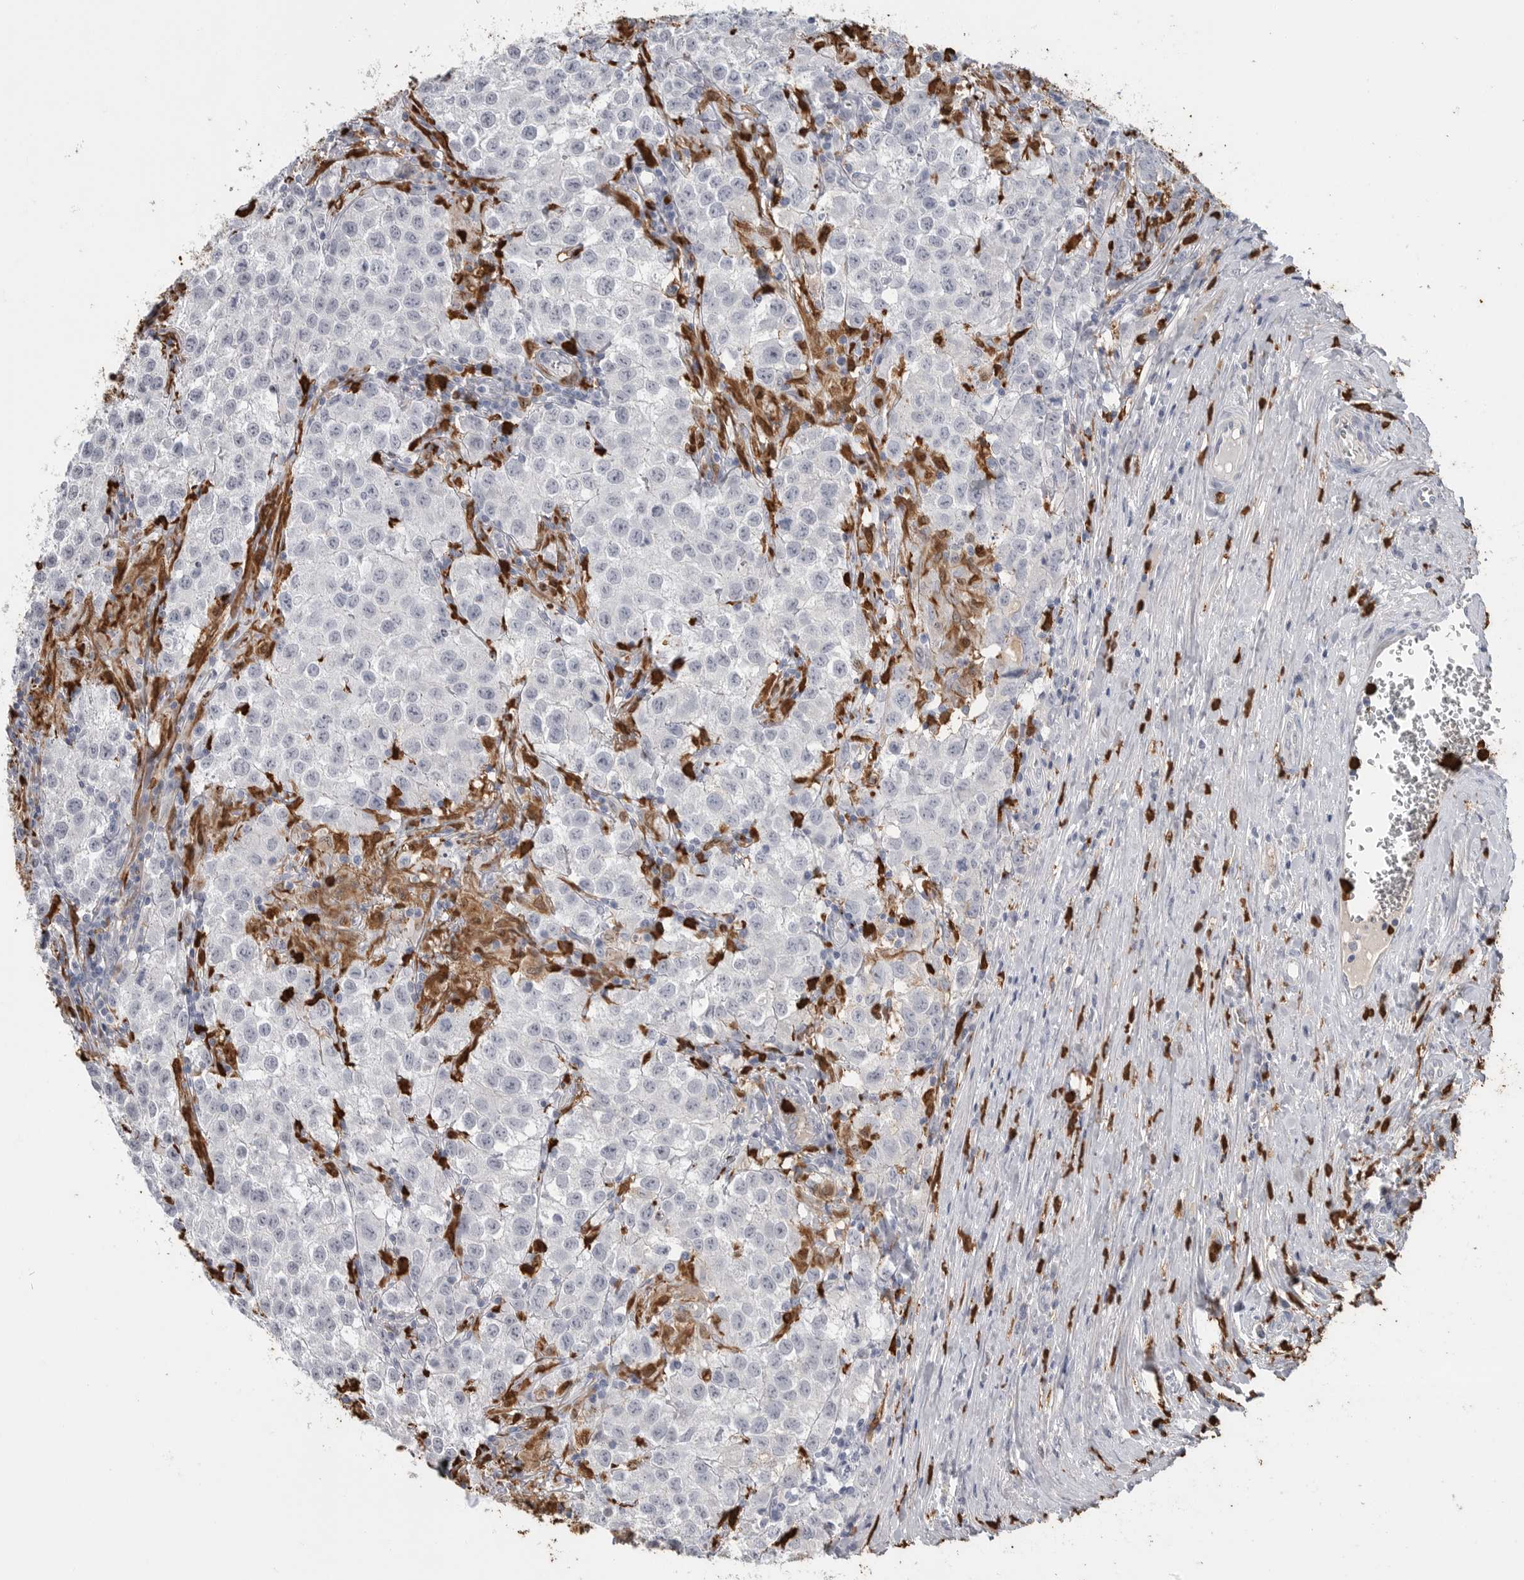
{"staining": {"intensity": "negative", "quantity": "none", "location": "none"}, "tissue": "testis cancer", "cell_type": "Tumor cells", "image_type": "cancer", "snomed": [{"axis": "morphology", "description": "Seminoma, NOS"}, {"axis": "morphology", "description": "Carcinoma, Embryonal, NOS"}, {"axis": "topography", "description": "Testis"}], "caption": "Human testis seminoma stained for a protein using immunohistochemistry (IHC) demonstrates no expression in tumor cells.", "gene": "CYB561D1", "patient": {"sex": "male", "age": 43}}